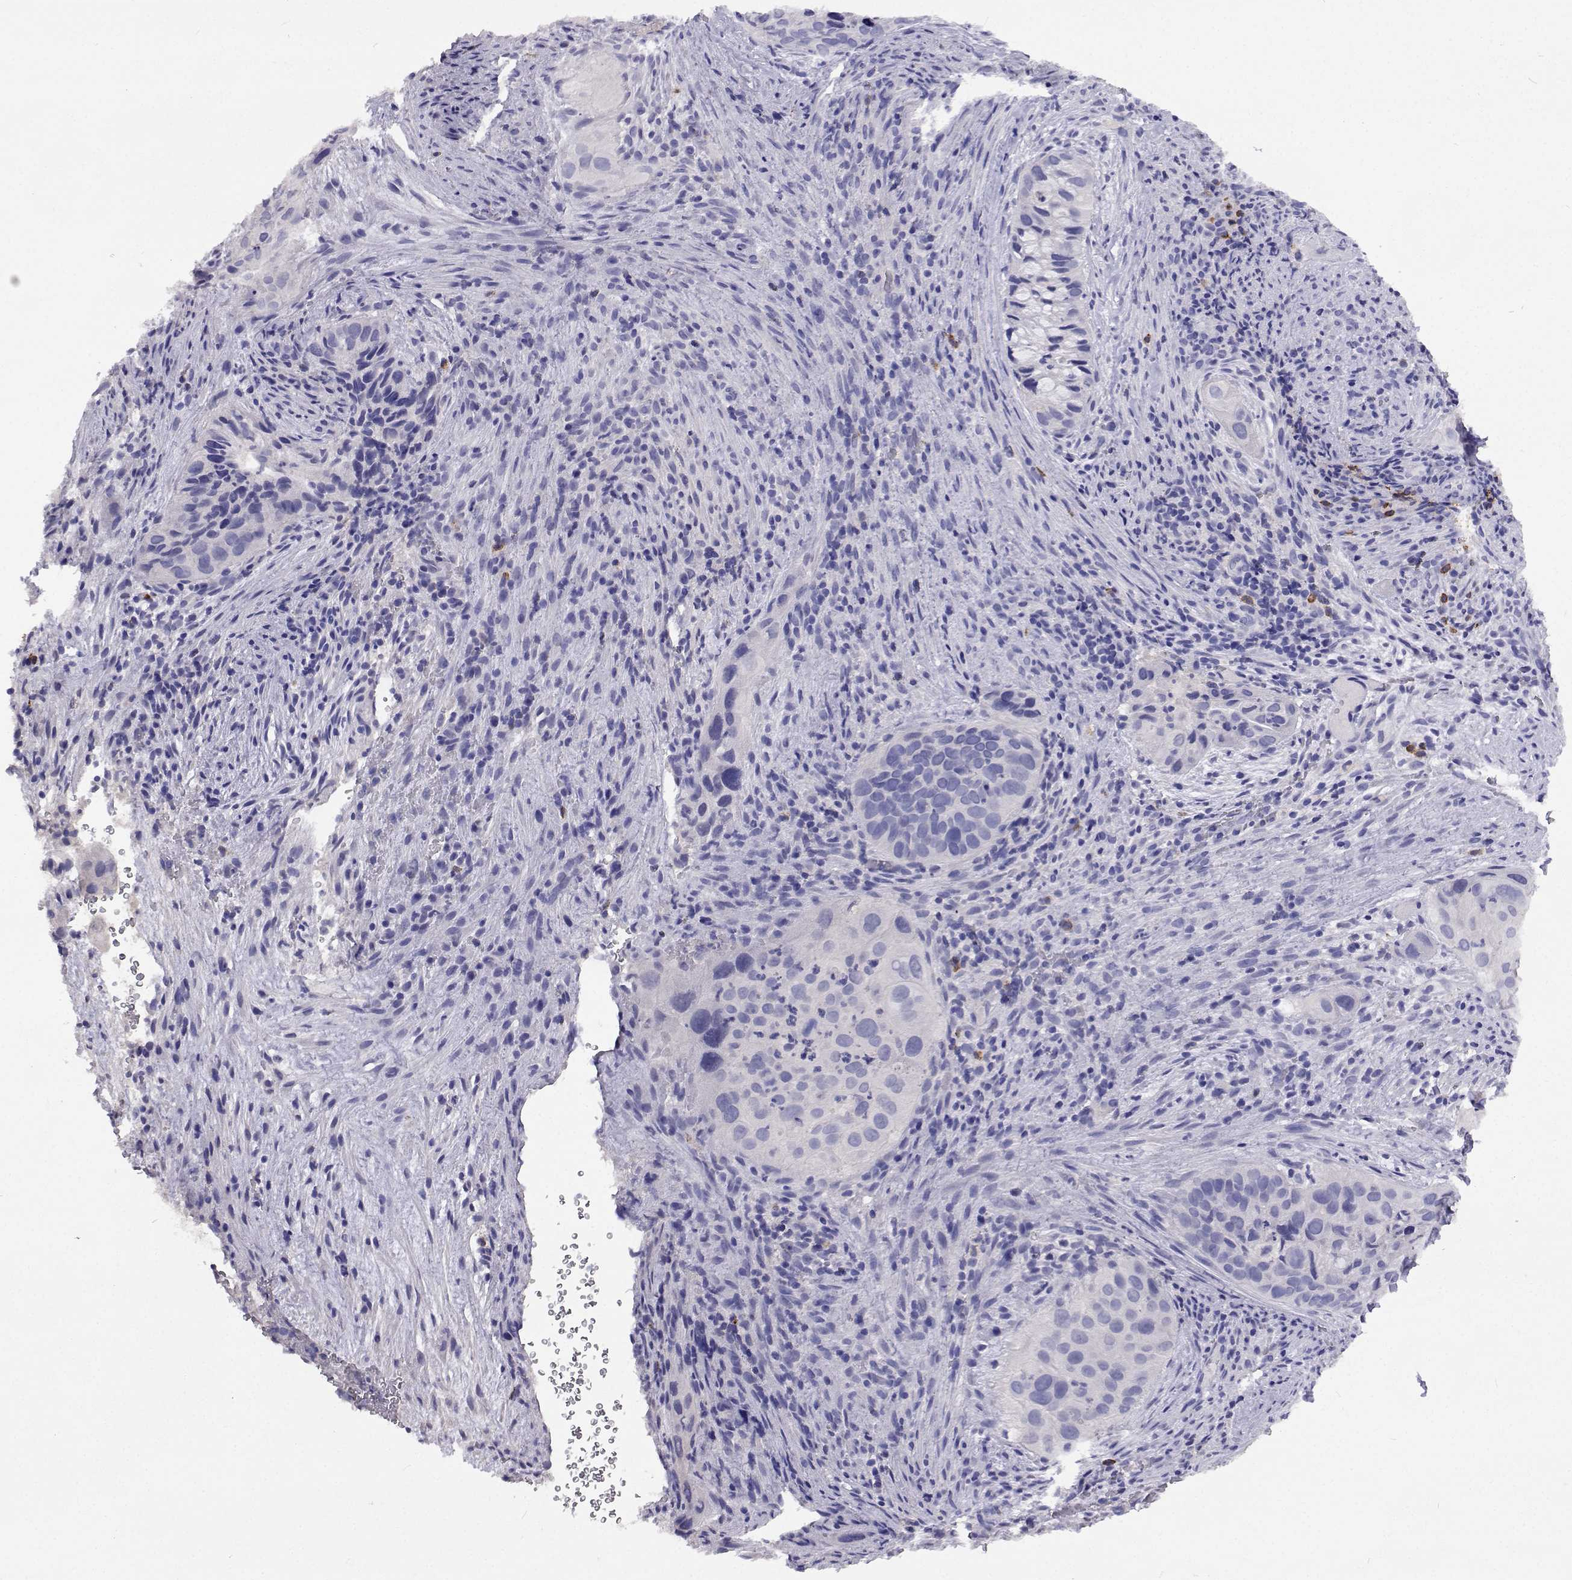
{"staining": {"intensity": "negative", "quantity": "none", "location": "none"}, "tissue": "cervical cancer", "cell_type": "Tumor cells", "image_type": "cancer", "snomed": [{"axis": "morphology", "description": "Squamous cell carcinoma, NOS"}, {"axis": "topography", "description": "Cervix"}], "caption": "This is an immunohistochemistry photomicrograph of cervical cancer. There is no staining in tumor cells.", "gene": "CFAP44", "patient": {"sex": "female", "age": 38}}